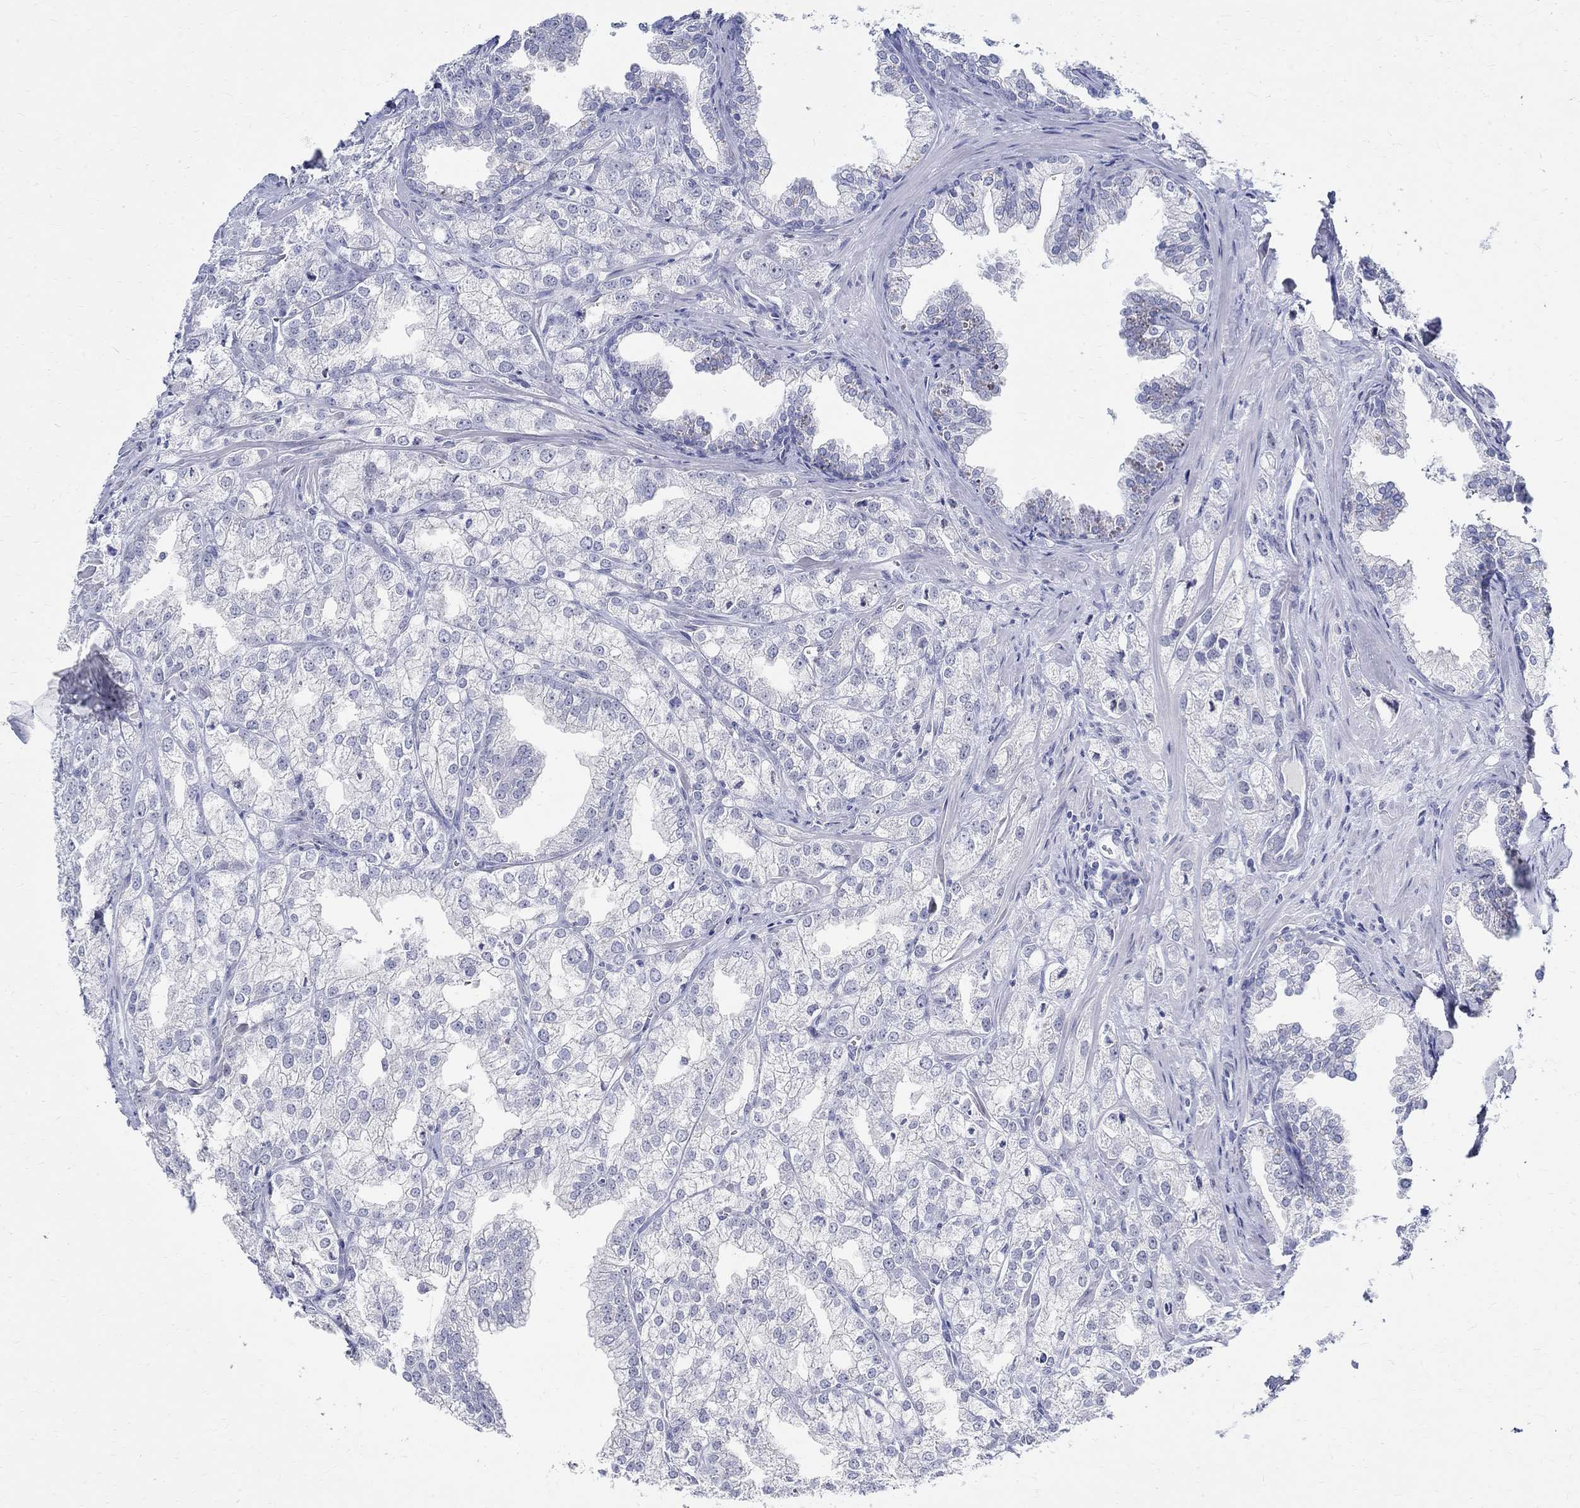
{"staining": {"intensity": "negative", "quantity": "none", "location": "none"}, "tissue": "prostate cancer", "cell_type": "Tumor cells", "image_type": "cancer", "snomed": [{"axis": "morphology", "description": "Adenocarcinoma, NOS"}, {"axis": "topography", "description": "Prostate"}], "caption": "Photomicrograph shows no significant protein positivity in tumor cells of prostate adenocarcinoma.", "gene": "BSPRY", "patient": {"sex": "male", "age": 70}}